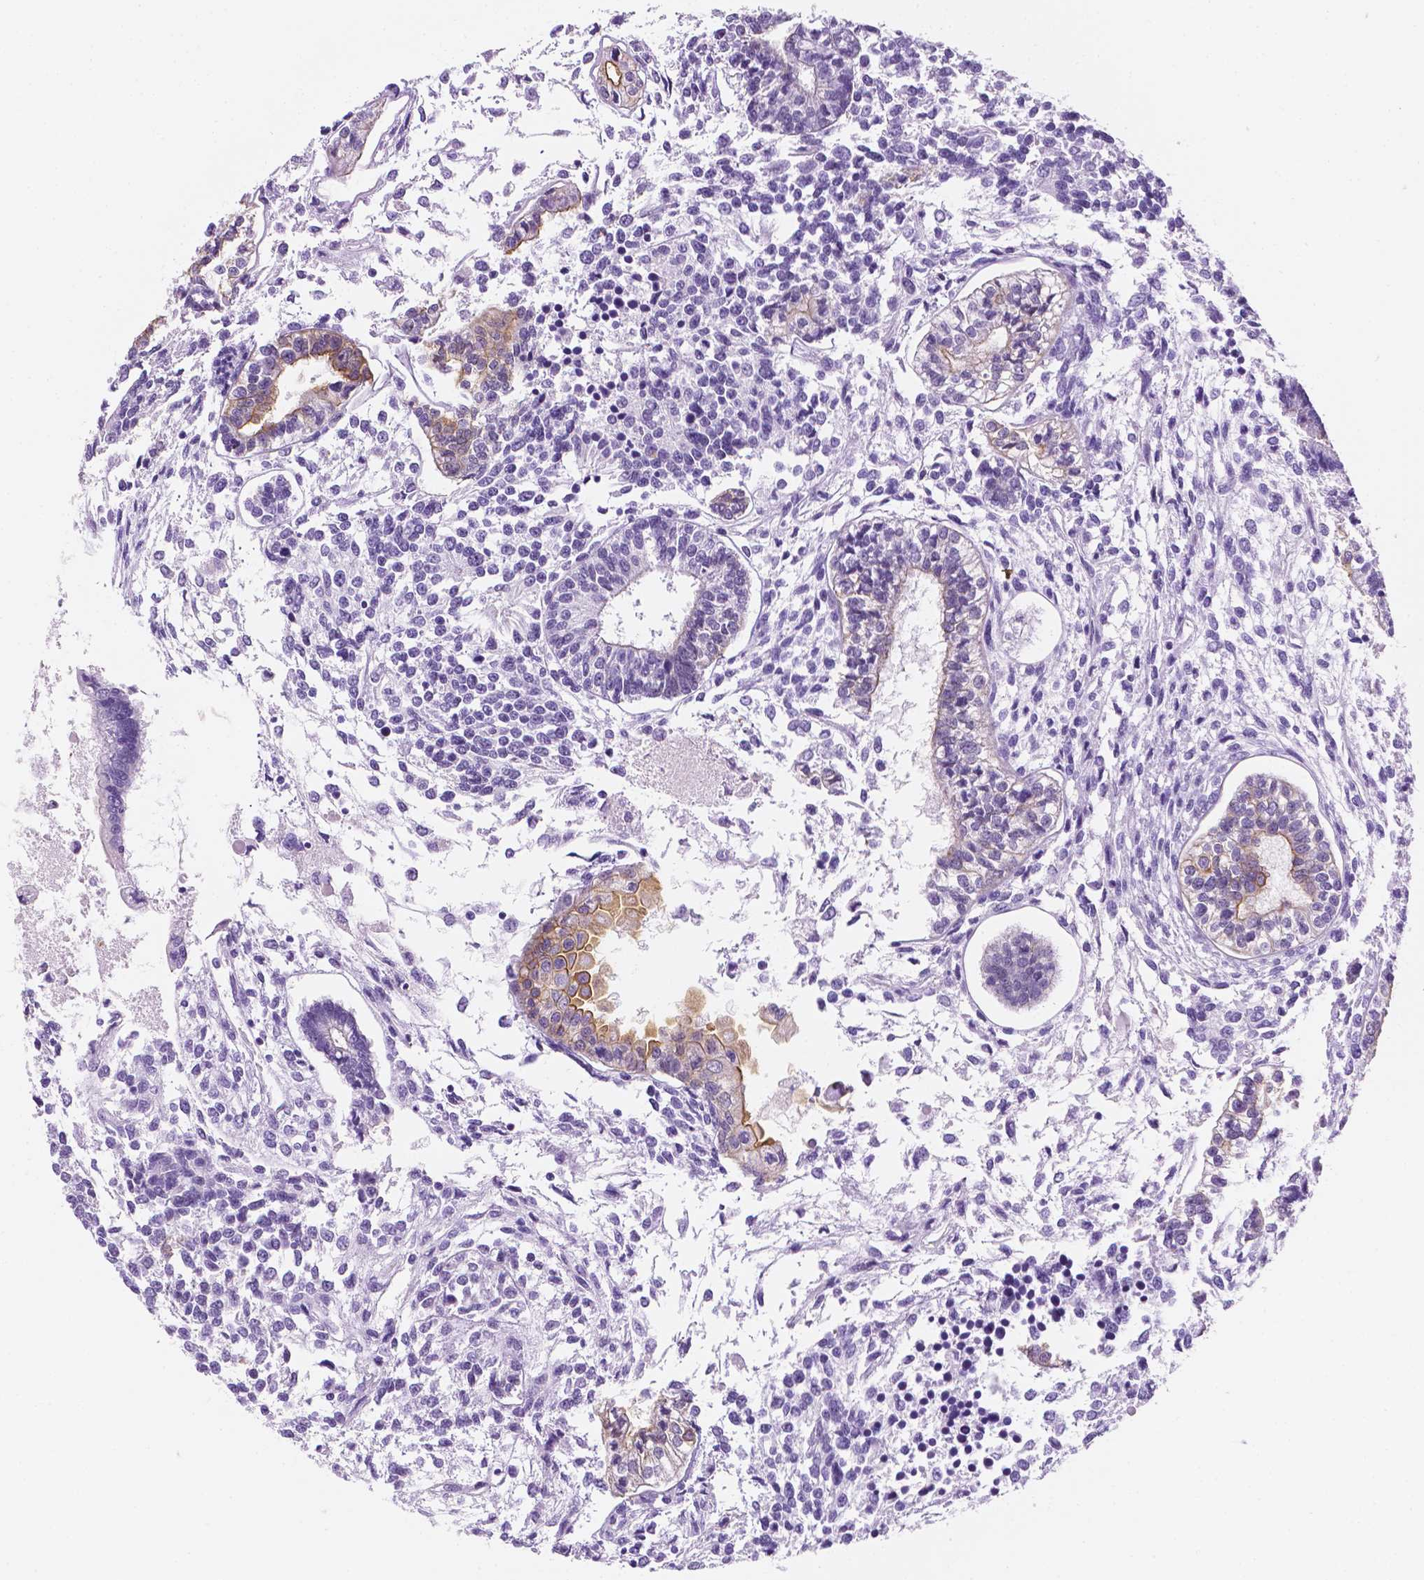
{"staining": {"intensity": "moderate", "quantity": "<25%", "location": "cytoplasmic/membranous"}, "tissue": "testis cancer", "cell_type": "Tumor cells", "image_type": "cancer", "snomed": [{"axis": "morphology", "description": "Carcinoma, Embryonal, NOS"}, {"axis": "topography", "description": "Testis"}], "caption": "Testis embryonal carcinoma tissue reveals moderate cytoplasmic/membranous positivity in about <25% of tumor cells, visualized by immunohistochemistry. The staining was performed using DAB, with brown indicating positive protein expression. Nuclei are stained blue with hematoxylin.", "gene": "PPL", "patient": {"sex": "male", "age": 37}}